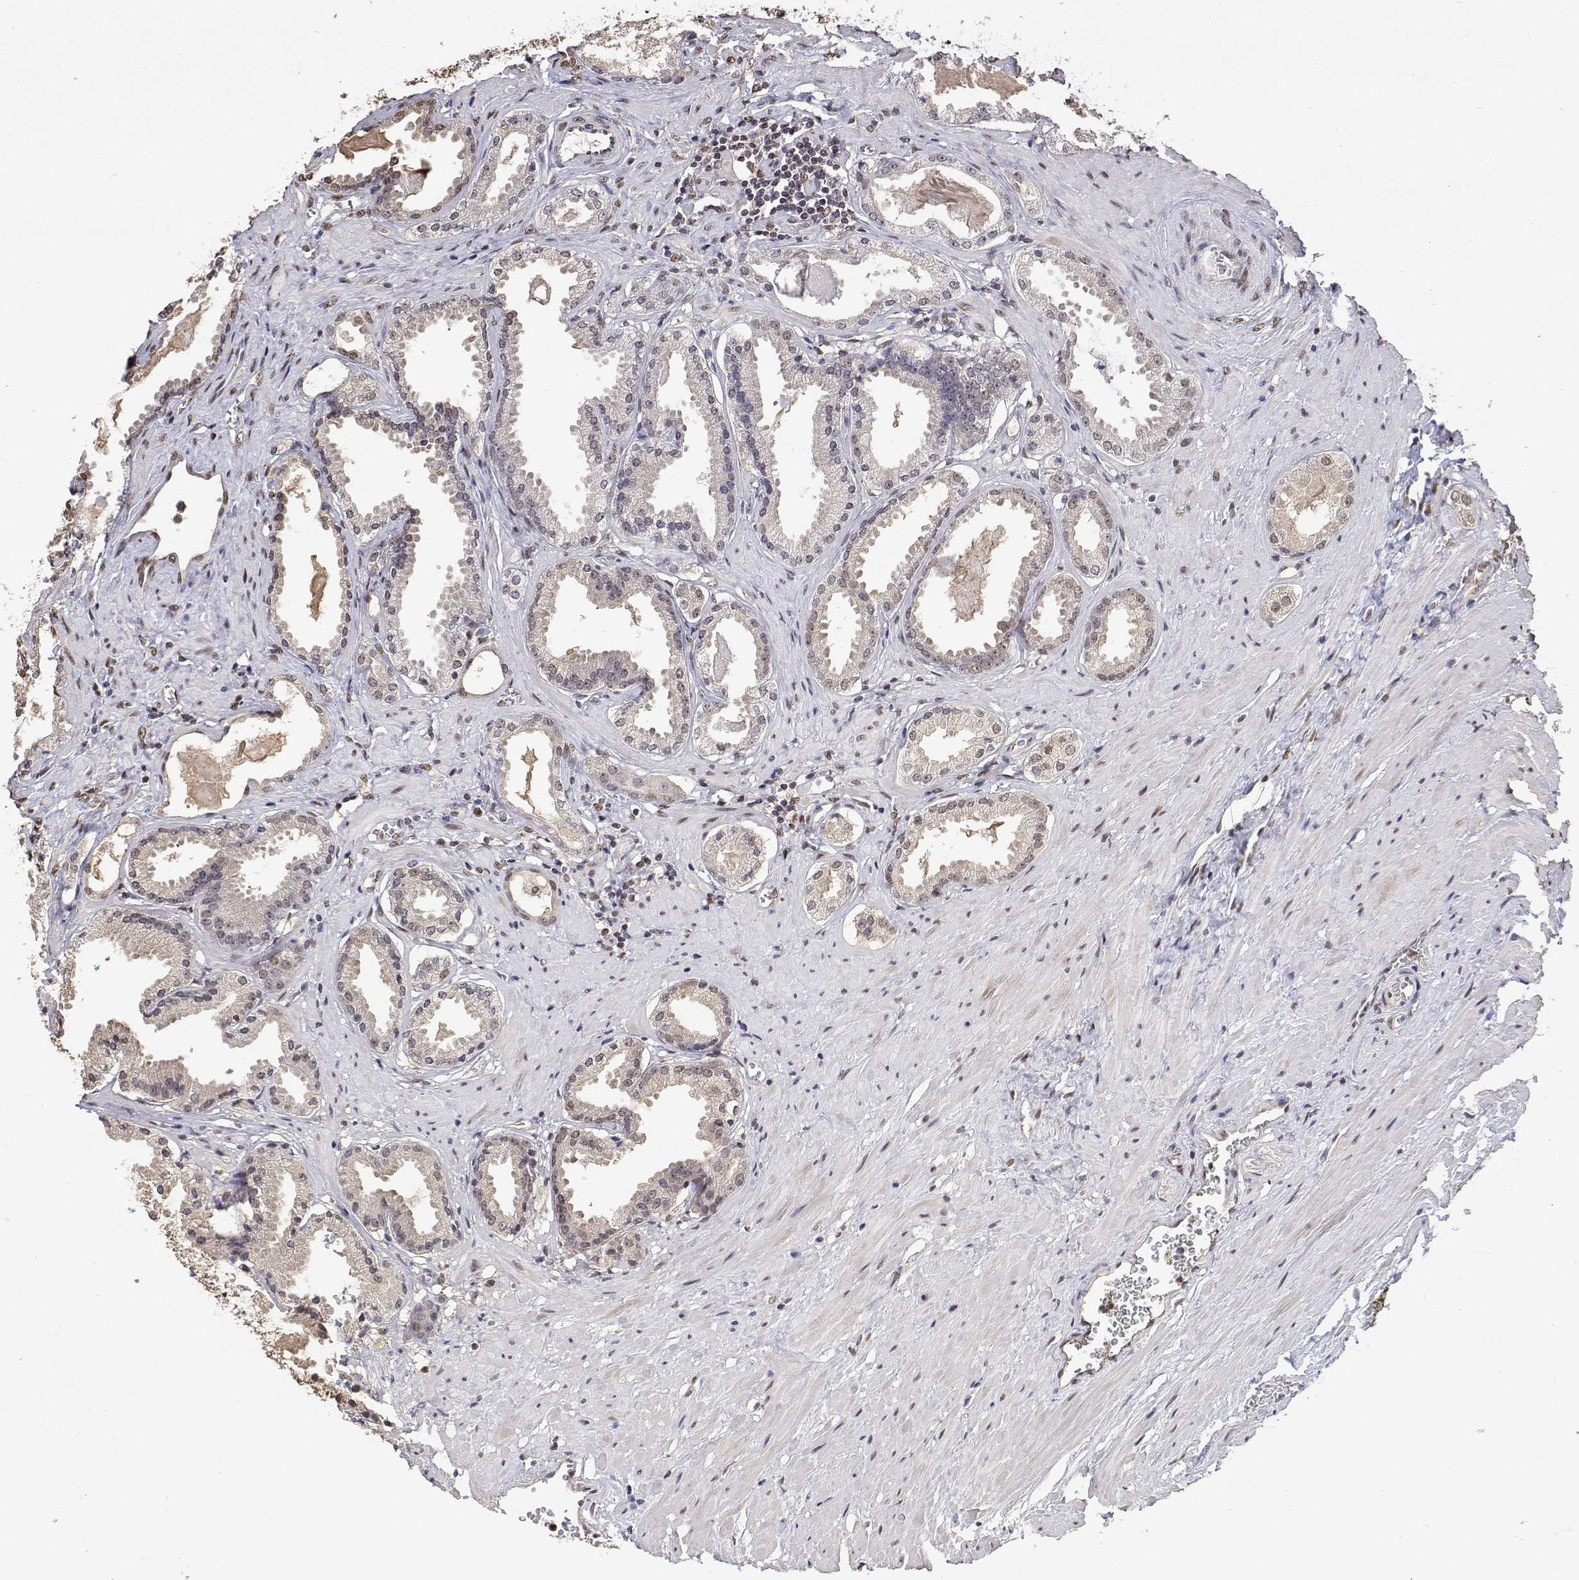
{"staining": {"intensity": "weak", "quantity": ">75%", "location": "nuclear"}, "tissue": "prostate cancer", "cell_type": "Tumor cells", "image_type": "cancer", "snomed": [{"axis": "morphology", "description": "Adenocarcinoma, NOS"}, {"axis": "morphology", "description": "Adenocarcinoma, Low grade"}, {"axis": "topography", "description": "Prostate"}], "caption": "Prostate cancer stained for a protein exhibits weak nuclear positivity in tumor cells.", "gene": "TPI1", "patient": {"sex": "male", "age": 64}}